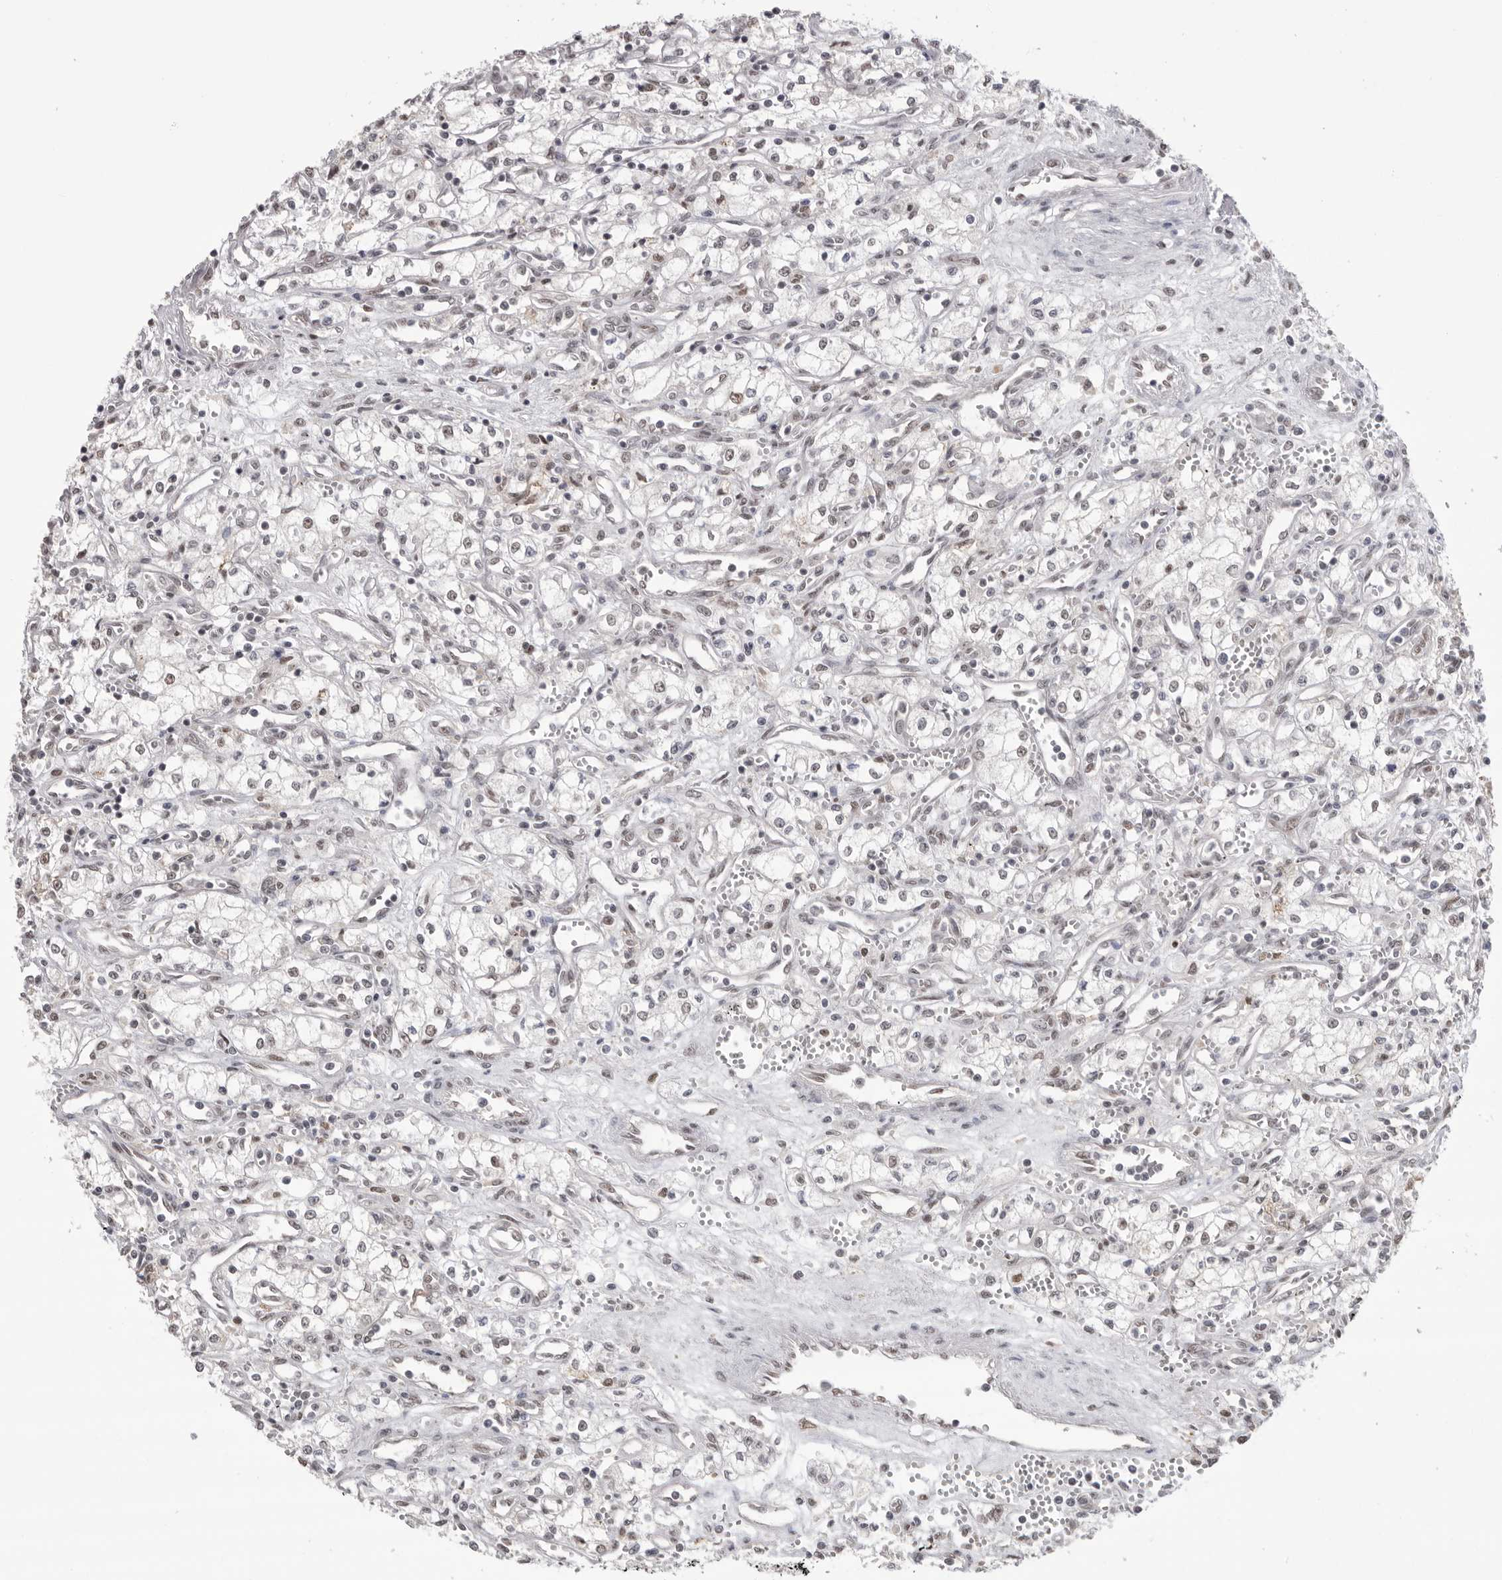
{"staining": {"intensity": "weak", "quantity": "<25%", "location": "nuclear"}, "tissue": "renal cancer", "cell_type": "Tumor cells", "image_type": "cancer", "snomed": [{"axis": "morphology", "description": "Adenocarcinoma, NOS"}, {"axis": "topography", "description": "Kidney"}], "caption": "Immunohistochemistry (IHC) of human renal cancer demonstrates no expression in tumor cells.", "gene": "BCLAF3", "patient": {"sex": "male", "age": 59}}